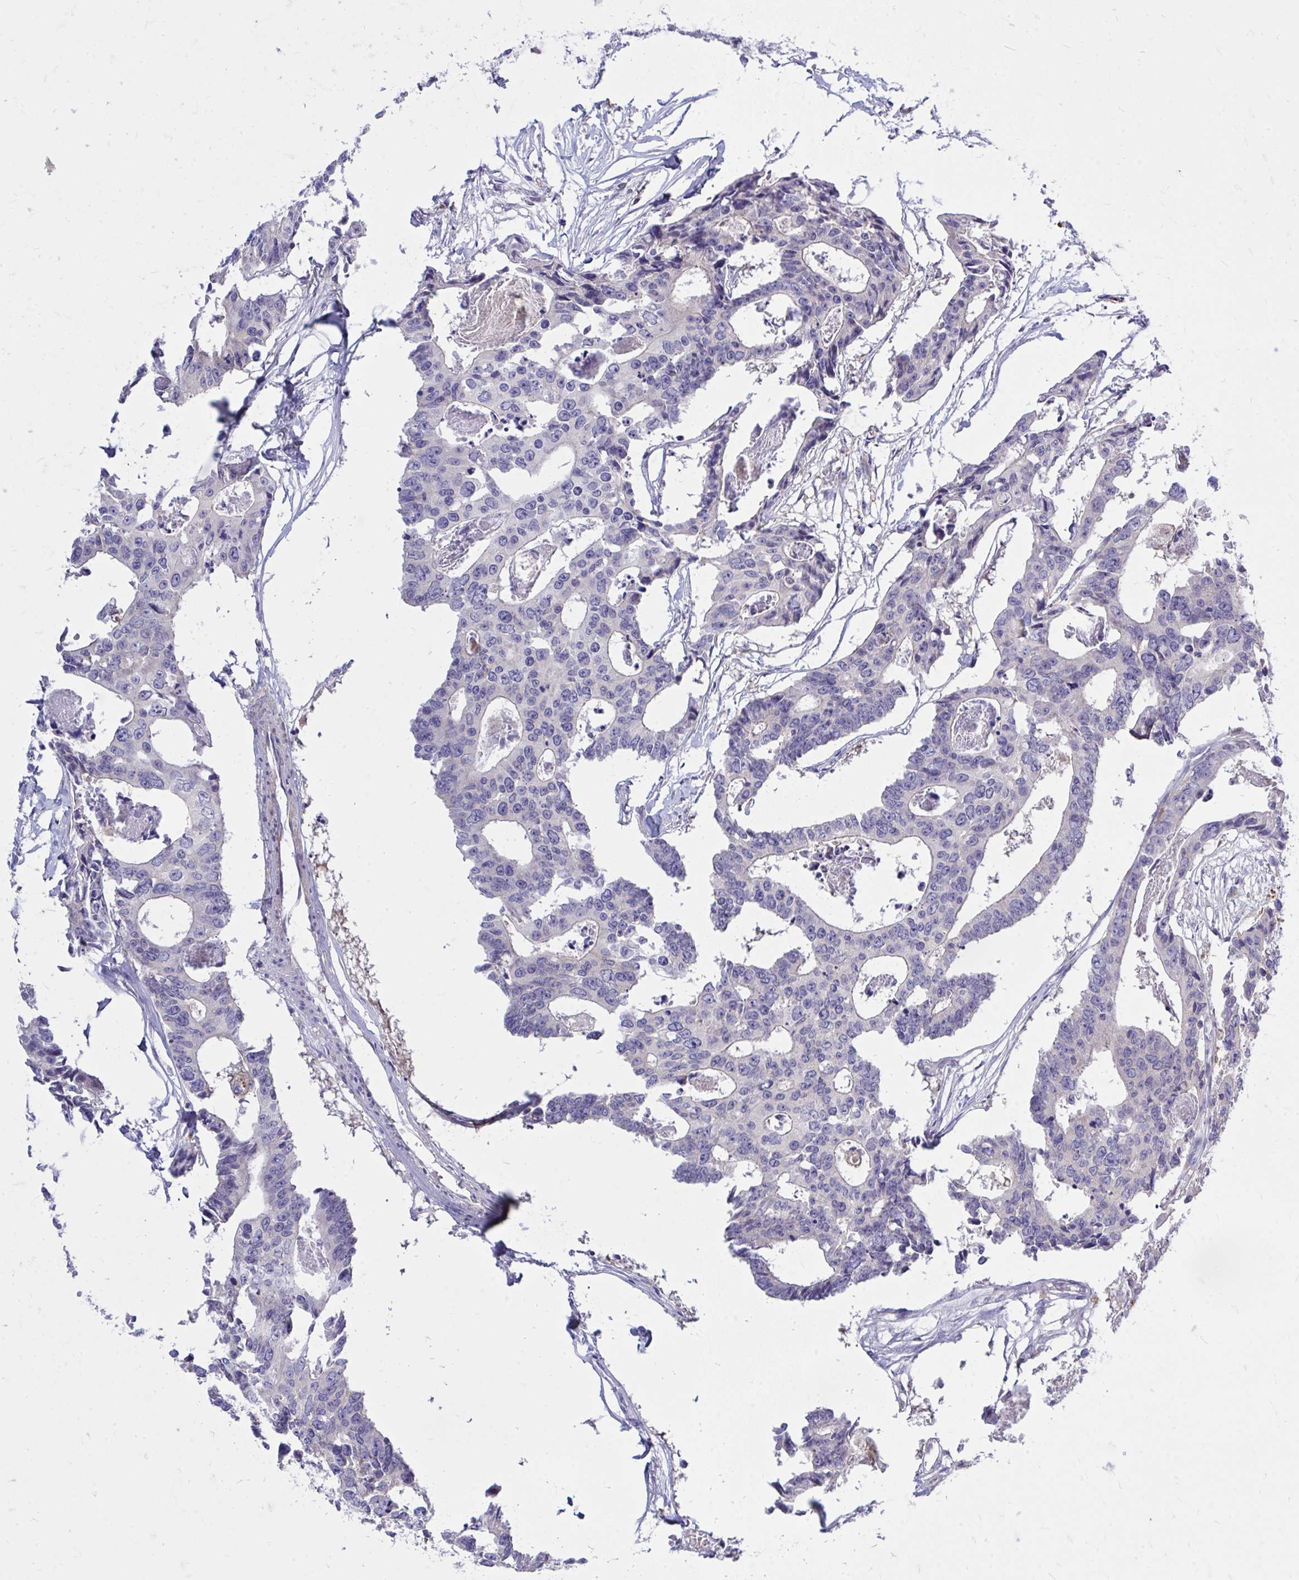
{"staining": {"intensity": "negative", "quantity": "none", "location": "none"}, "tissue": "colorectal cancer", "cell_type": "Tumor cells", "image_type": "cancer", "snomed": [{"axis": "morphology", "description": "Adenocarcinoma, NOS"}, {"axis": "topography", "description": "Rectum"}], "caption": "Human colorectal cancer stained for a protein using IHC displays no staining in tumor cells.", "gene": "TP53I11", "patient": {"sex": "male", "age": 57}}